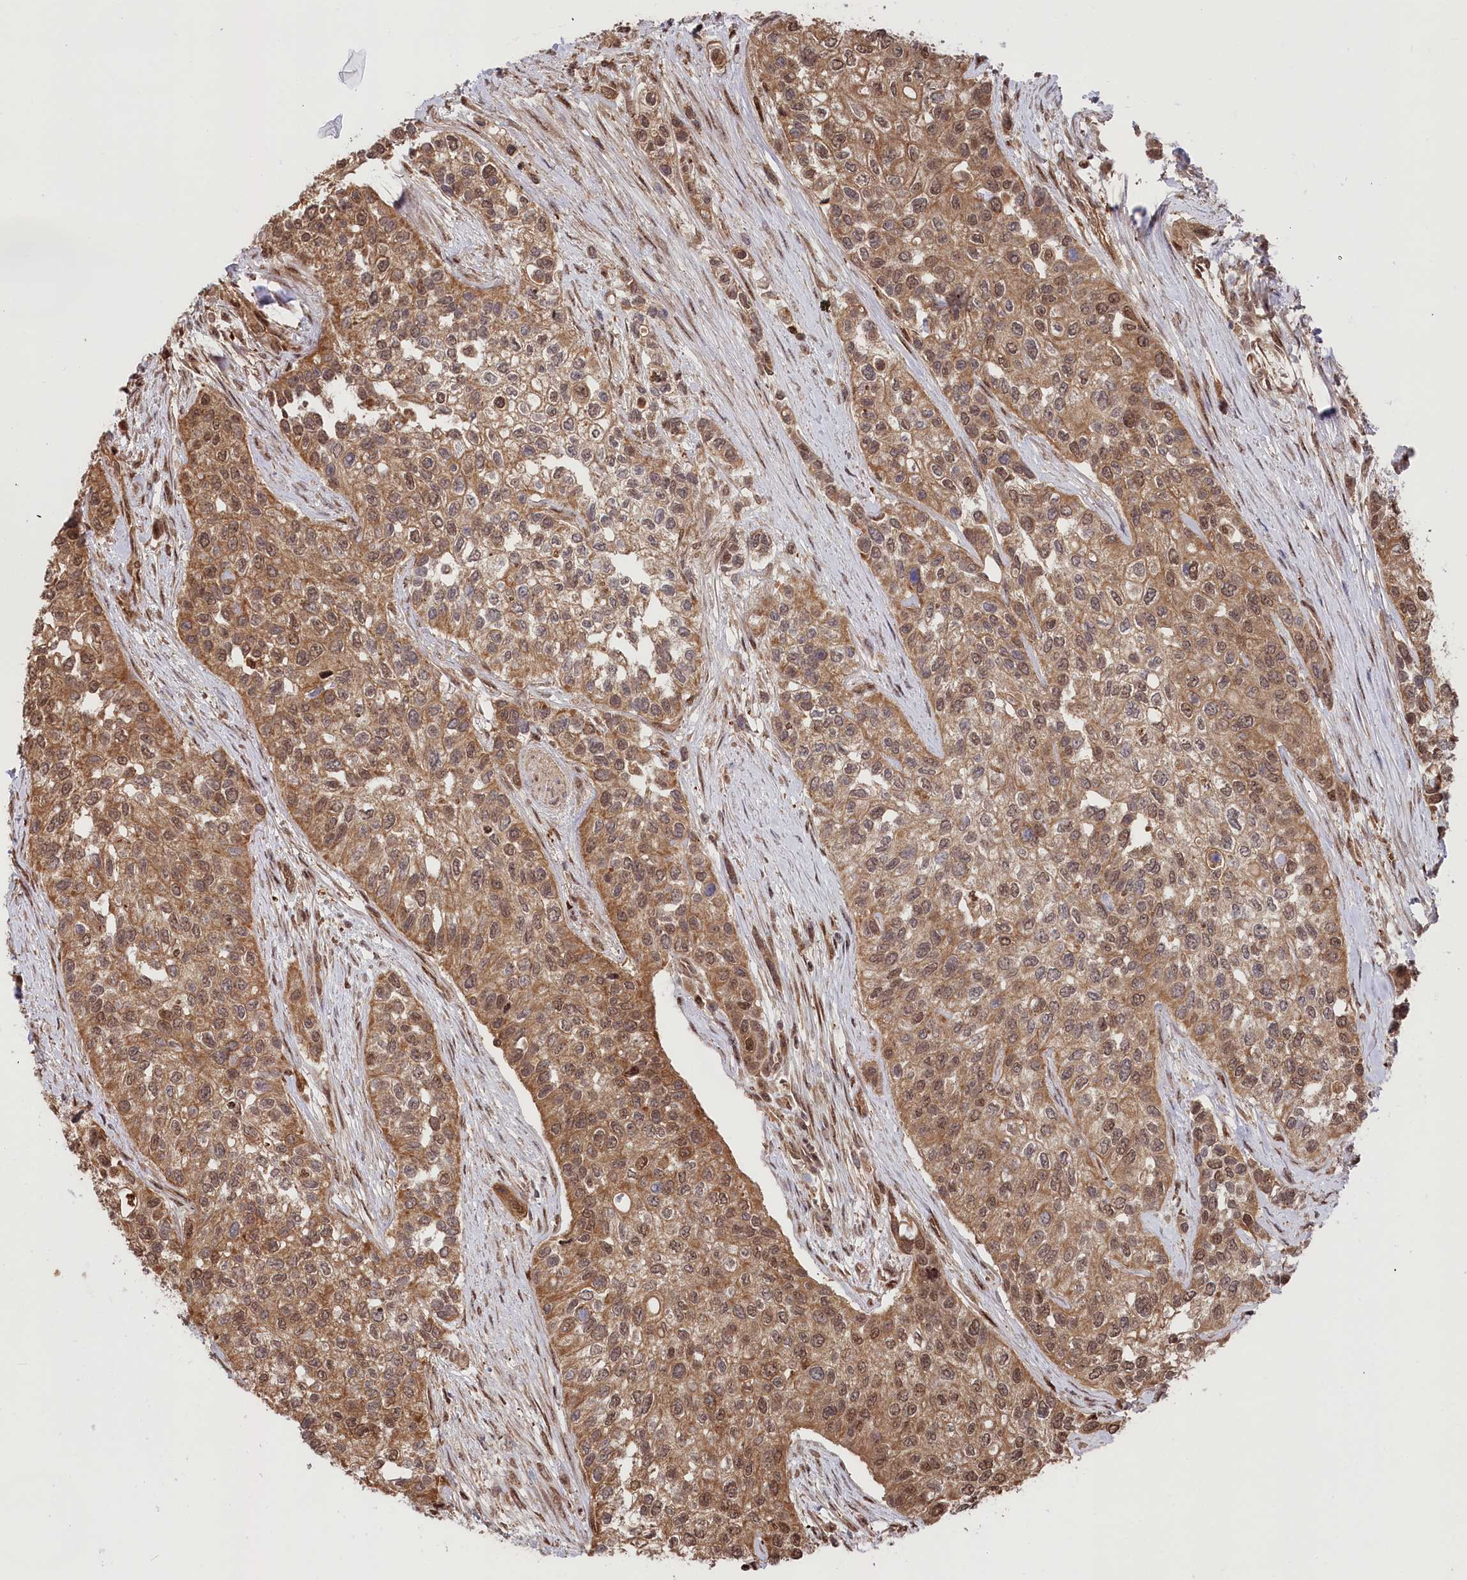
{"staining": {"intensity": "moderate", "quantity": ">75%", "location": "cytoplasmic/membranous,nuclear"}, "tissue": "urothelial cancer", "cell_type": "Tumor cells", "image_type": "cancer", "snomed": [{"axis": "morphology", "description": "Normal tissue, NOS"}, {"axis": "morphology", "description": "Urothelial carcinoma, High grade"}, {"axis": "topography", "description": "Vascular tissue"}, {"axis": "topography", "description": "Urinary bladder"}], "caption": "This is a histology image of IHC staining of urothelial cancer, which shows moderate expression in the cytoplasmic/membranous and nuclear of tumor cells.", "gene": "PSMA1", "patient": {"sex": "female", "age": 56}}